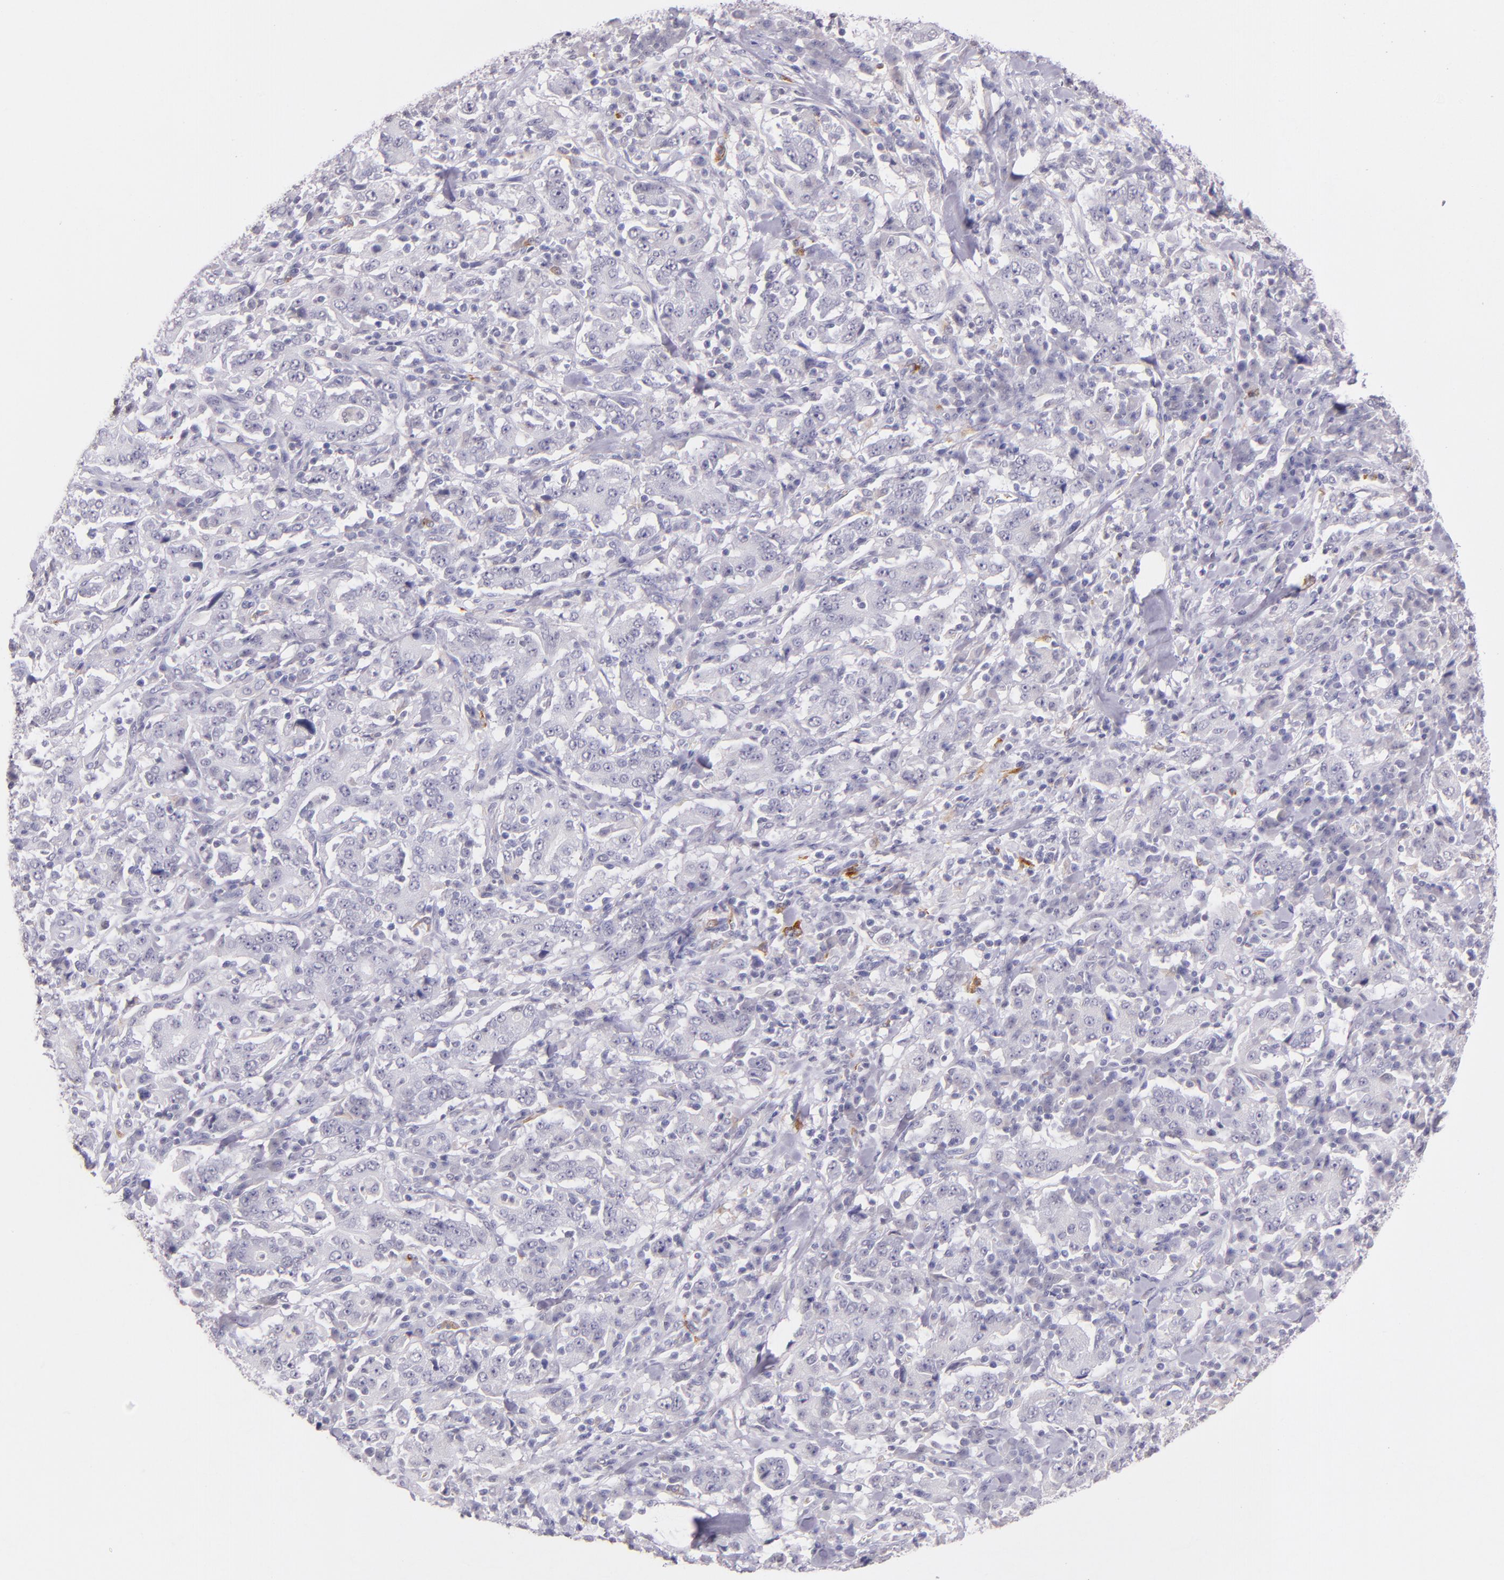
{"staining": {"intensity": "negative", "quantity": "none", "location": "none"}, "tissue": "stomach cancer", "cell_type": "Tumor cells", "image_type": "cancer", "snomed": [{"axis": "morphology", "description": "Normal tissue, NOS"}, {"axis": "morphology", "description": "Adenocarcinoma, NOS"}, {"axis": "topography", "description": "Stomach, upper"}, {"axis": "topography", "description": "Stomach"}], "caption": "DAB (3,3'-diaminobenzidine) immunohistochemical staining of human stomach cancer exhibits no significant expression in tumor cells.", "gene": "RTN1", "patient": {"sex": "male", "age": 59}}